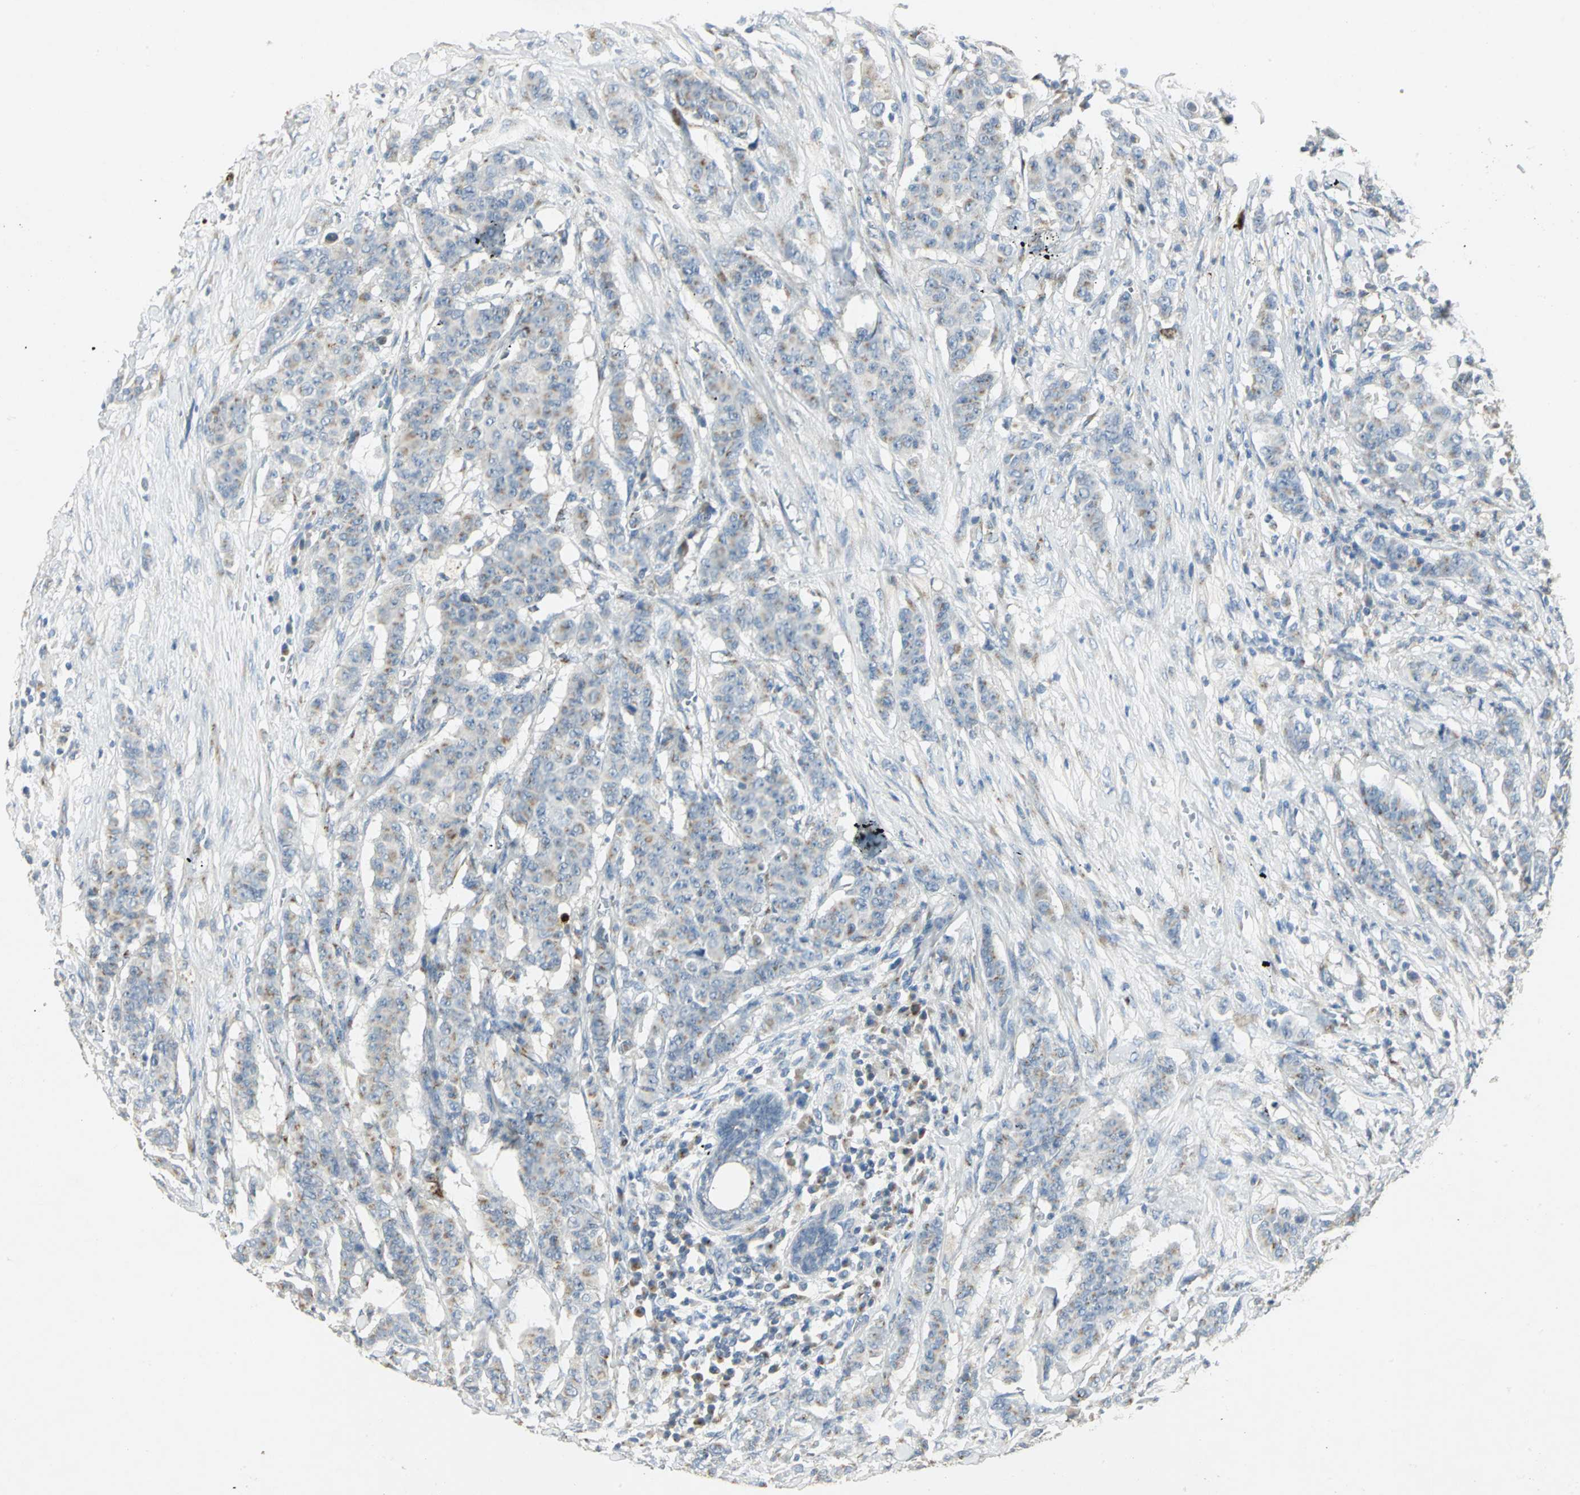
{"staining": {"intensity": "weak", "quantity": "<25%", "location": "cytoplasmic/membranous"}, "tissue": "breast cancer", "cell_type": "Tumor cells", "image_type": "cancer", "snomed": [{"axis": "morphology", "description": "Duct carcinoma"}, {"axis": "topography", "description": "Breast"}], "caption": "This is a photomicrograph of immunohistochemistry staining of breast cancer (intraductal carcinoma), which shows no positivity in tumor cells.", "gene": "TM9SF2", "patient": {"sex": "female", "age": 40}}